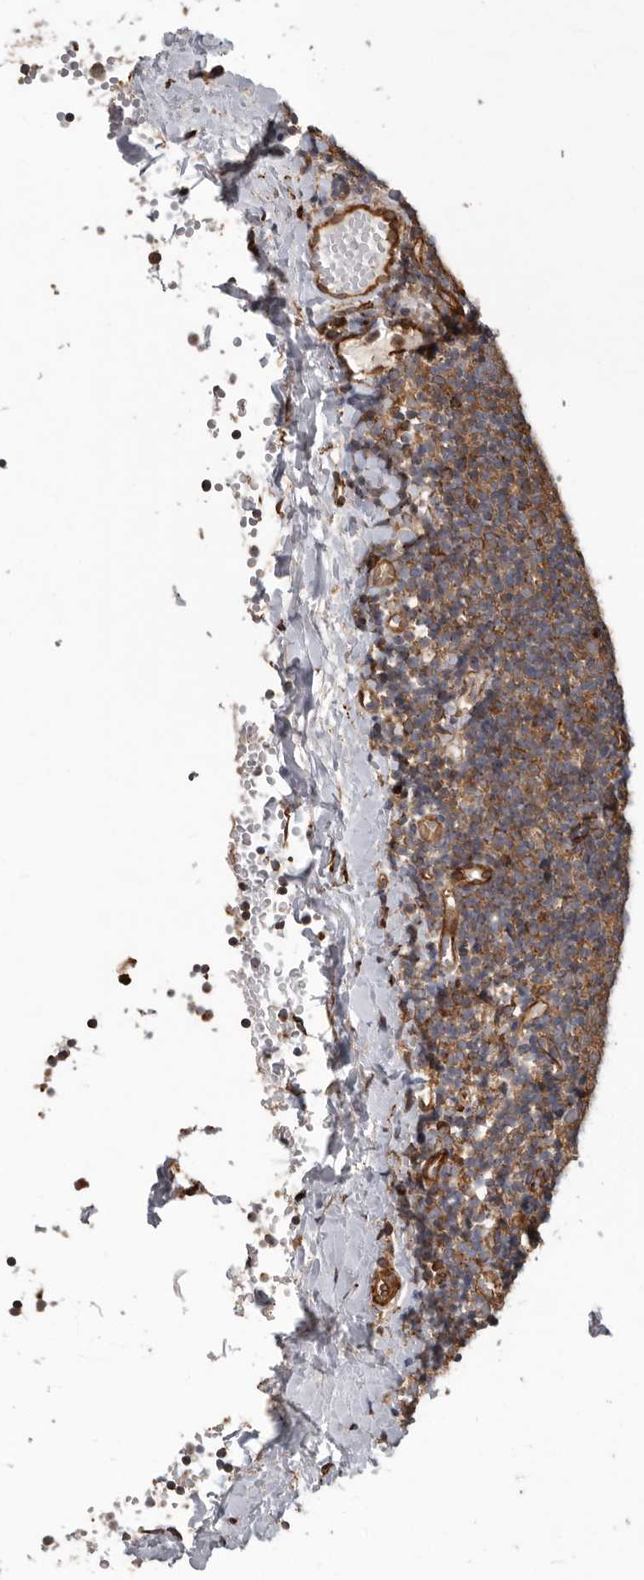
{"staining": {"intensity": "strong", "quantity": "25%-75%", "location": "cytoplasmic/membranous"}, "tissue": "tonsil", "cell_type": "Non-germinal center cells", "image_type": "normal", "snomed": [{"axis": "morphology", "description": "Normal tissue, NOS"}, {"axis": "topography", "description": "Tonsil"}], "caption": "Immunohistochemistry (DAB (3,3'-diaminobenzidine)) staining of normal human tonsil reveals strong cytoplasmic/membranous protein staining in approximately 25%-75% of non-germinal center cells. The protein is shown in brown color, while the nuclei are stained blue.", "gene": "CEP350", "patient": {"sex": "female", "age": 19}}